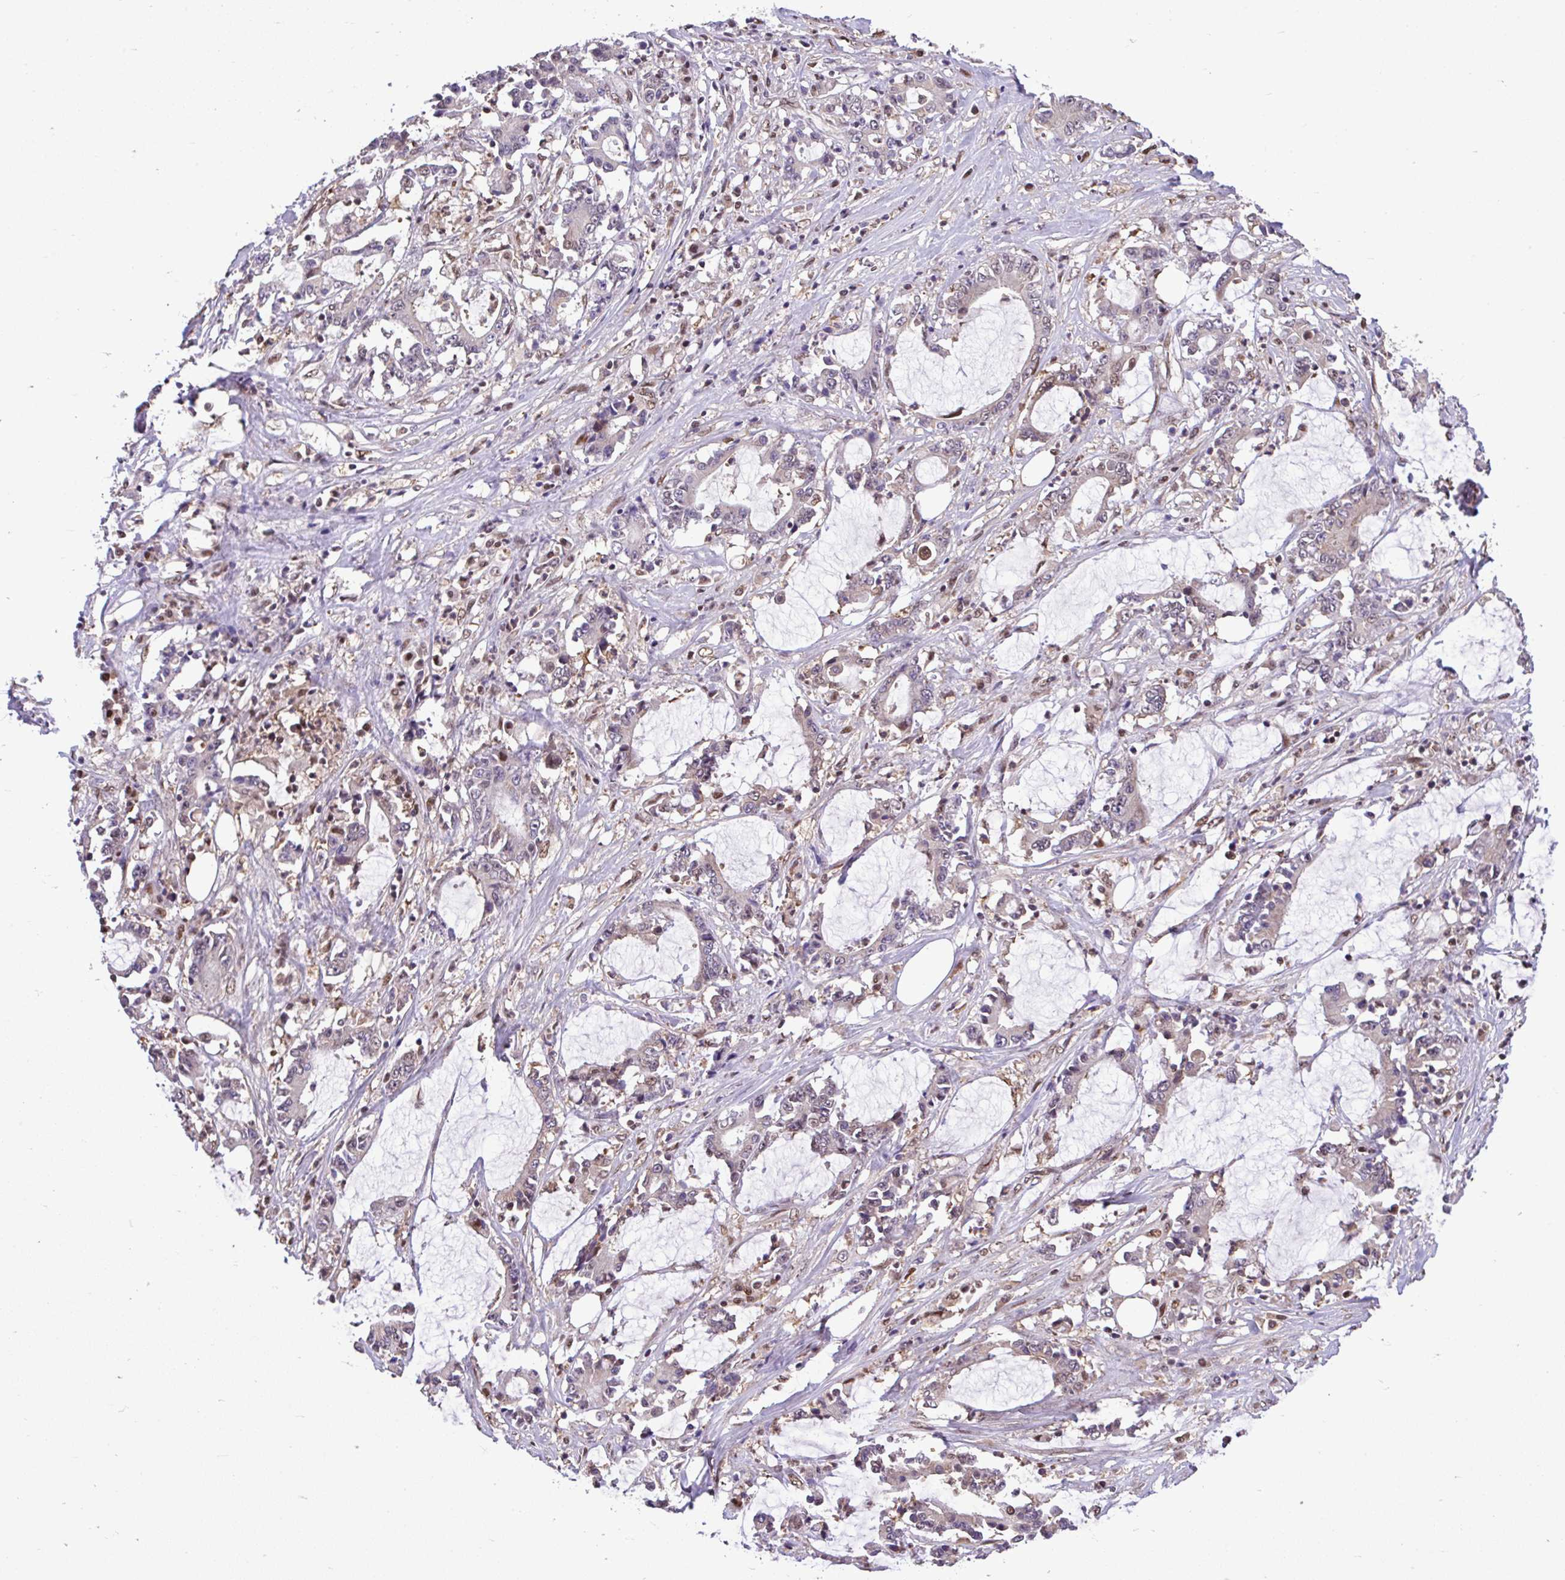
{"staining": {"intensity": "weak", "quantity": "<25%", "location": "nuclear"}, "tissue": "stomach cancer", "cell_type": "Tumor cells", "image_type": "cancer", "snomed": [{"axis": "morphology", "description": "Adenocarcinoma, NOS"}, {"axis": "topography", "description": "Stomach, upper"}], "caption": "This image is of stomach cancer stained with immunohistochemistry to label a protein in brown with the nuclei are counter-stained blue. There is no staining in tumor cells.", "gene": "GLIS3", "patient": {"sex": "male", "age": 68}}